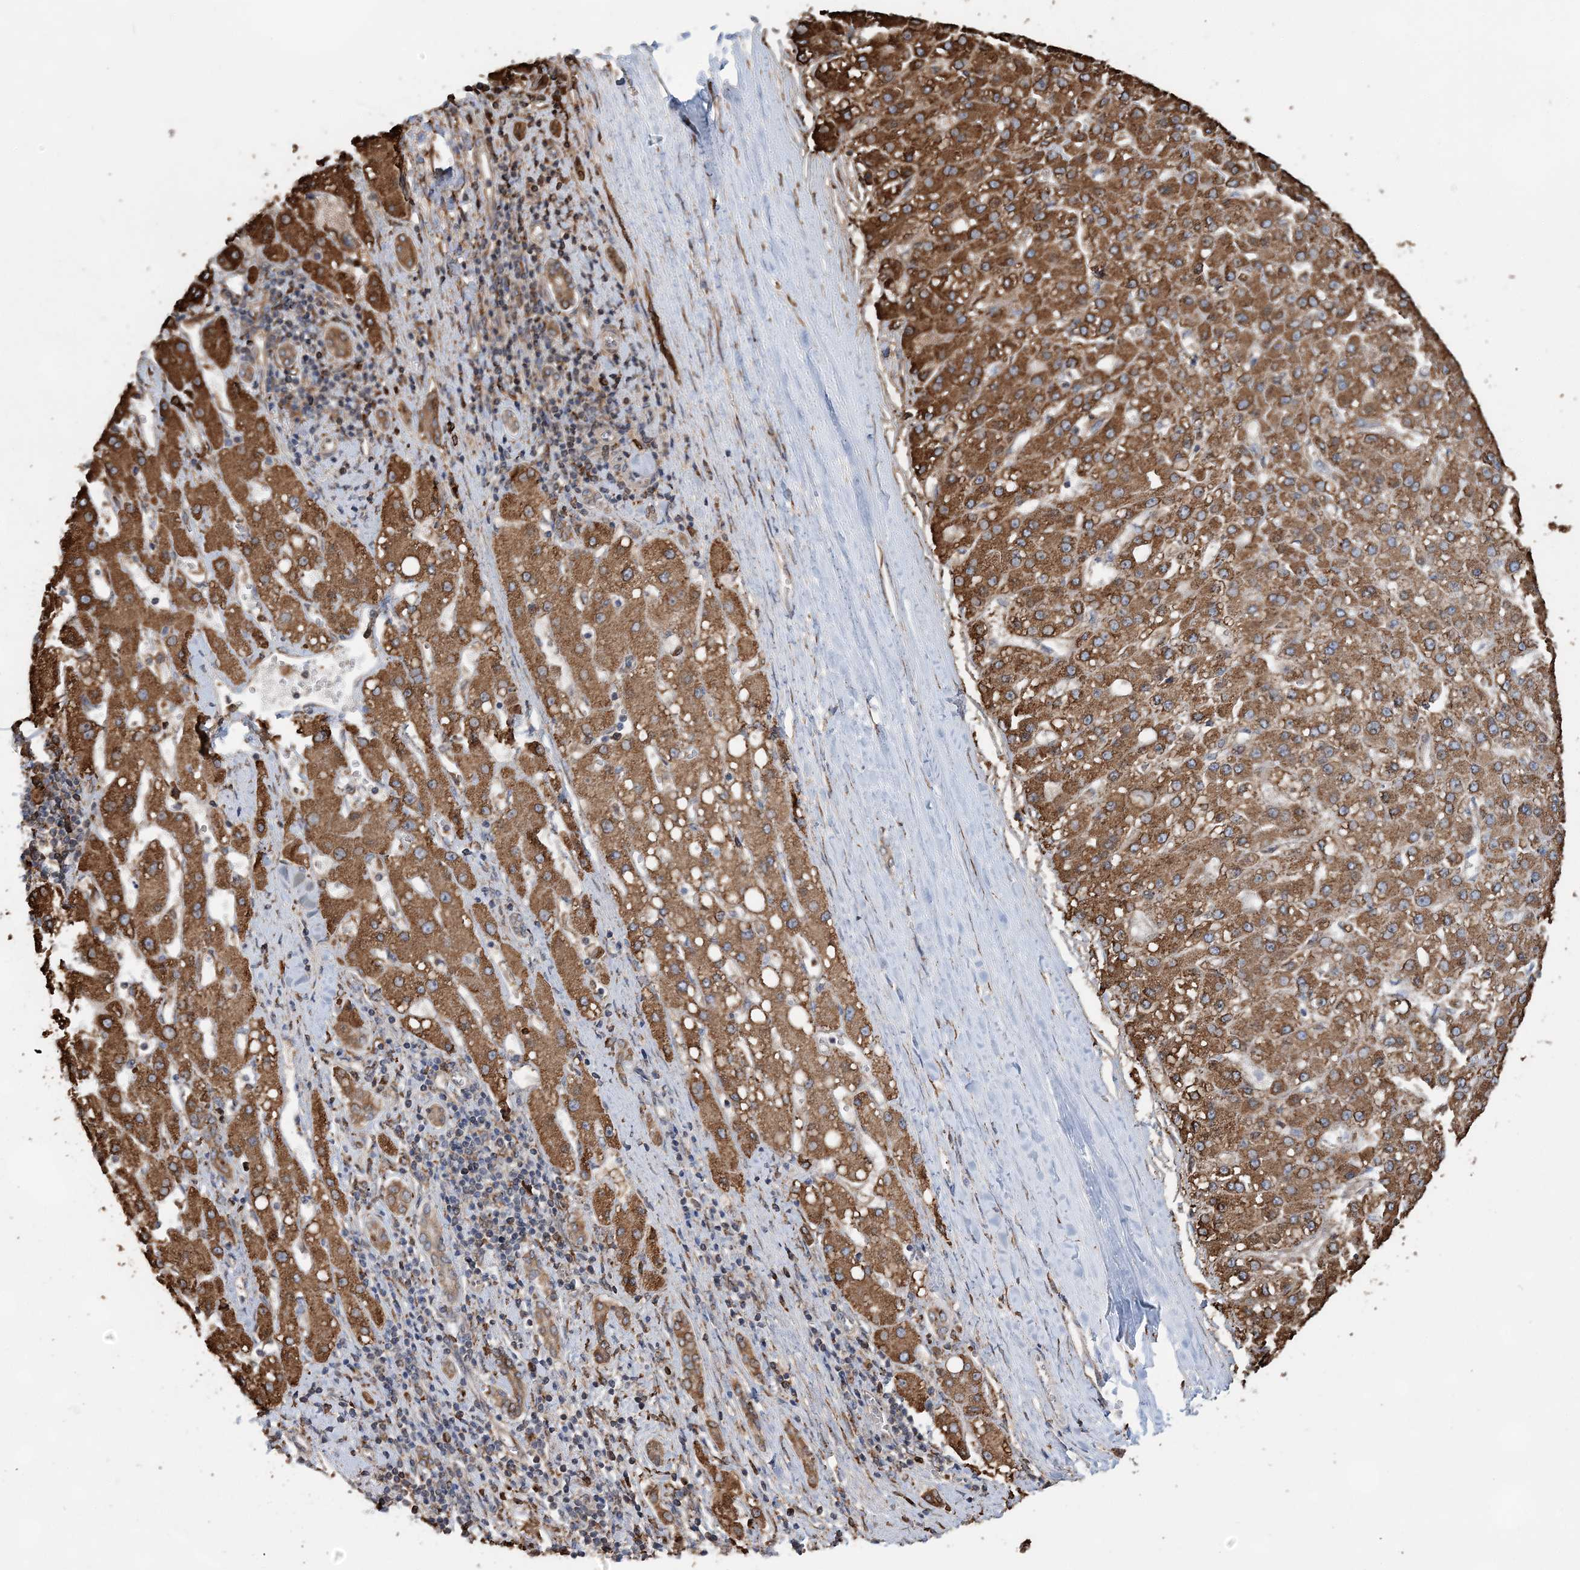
{"staining": {"intensity": "moderate", "quantity": ">75%", "location": "cytoplasmic/membranous"}, "tissue": "liver cancer", "cell_type": "Tumor cells", "image_type": "cancer", "snomed": [{"axis": "morphology", "description": "Carcinoma, Hepatocellular, NOS"}, {"axis": "topography", "description": "Liver"}], "caption": "Protein staining exhibits moderate cytoplasmic/membranous staining in approximately >75% of tumor cells in liver hepatocellular carcinoma.", "gene": "WDR12", "patient": {"sex": "male", "age": 67}}